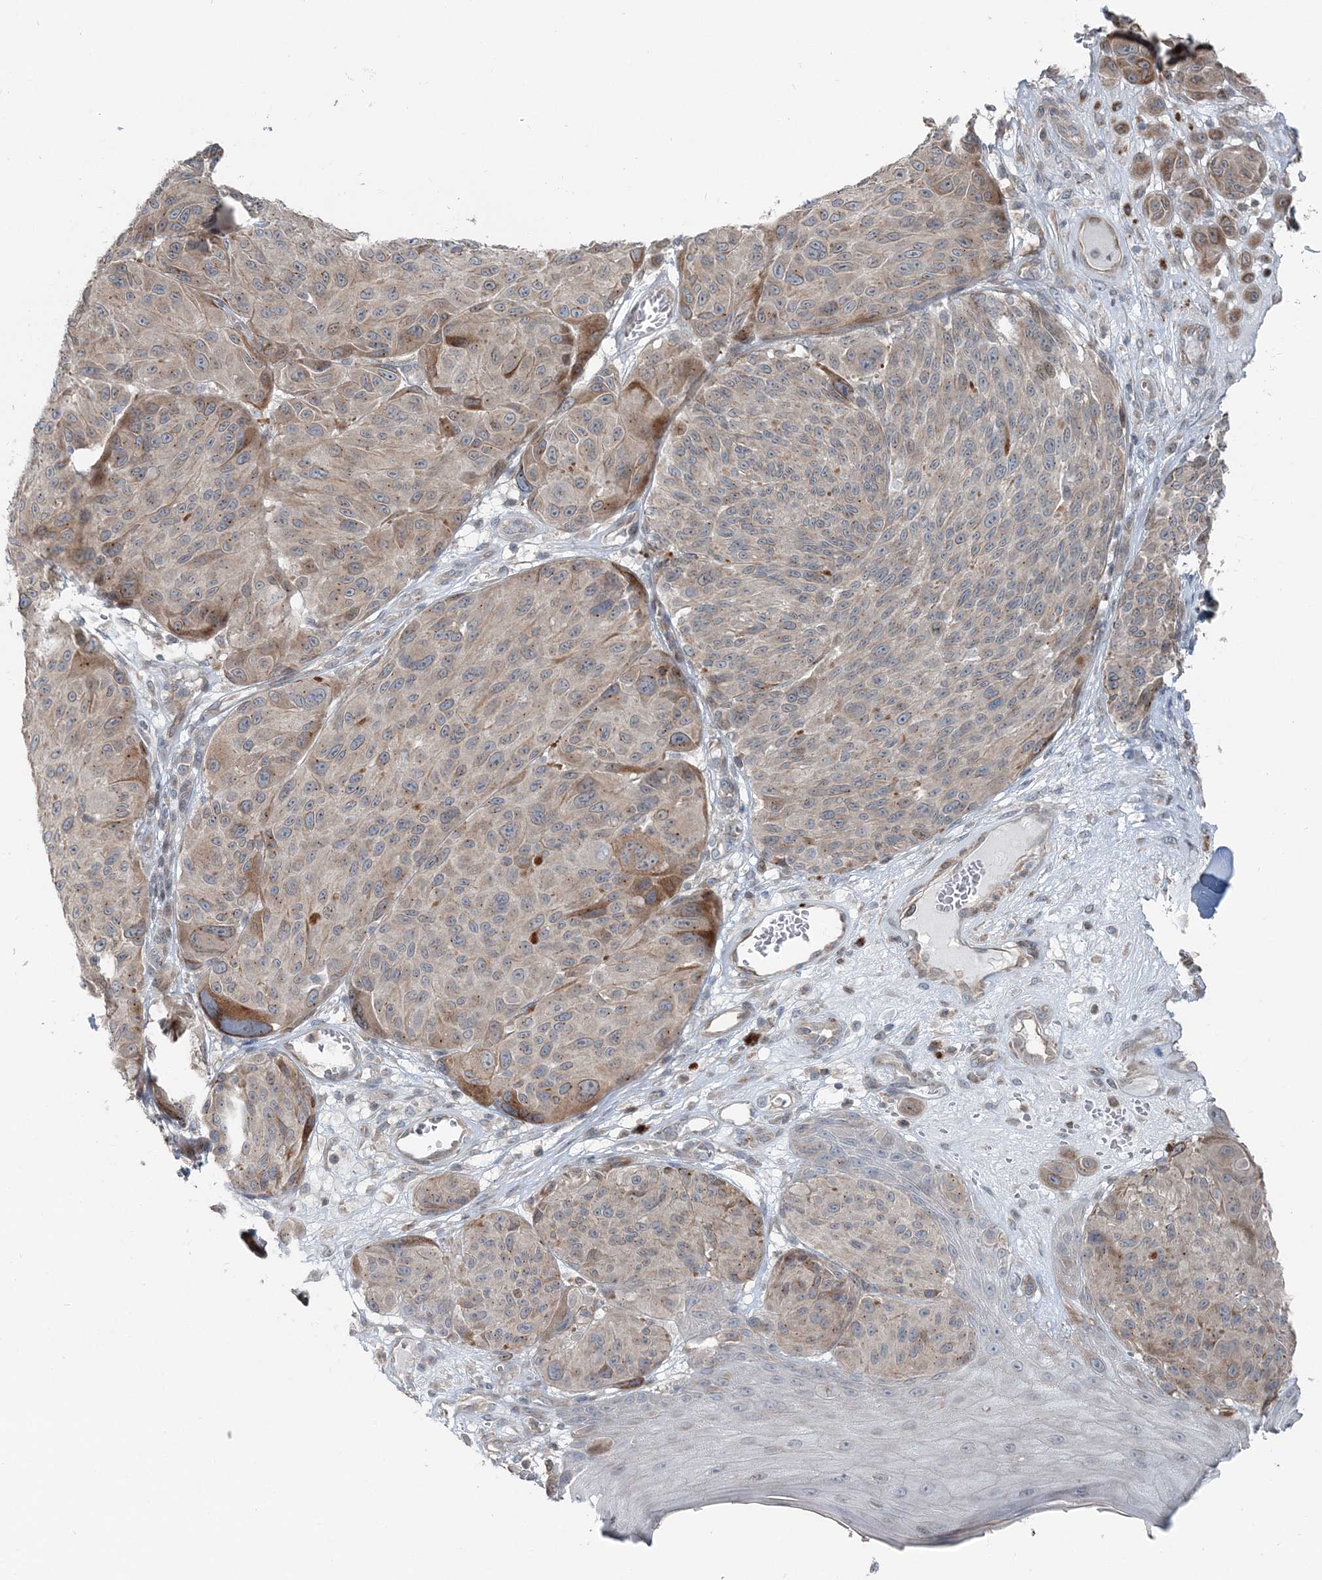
{"staining": {"intensity": "weak", "quantity": "<25%", "location": "cytoplasmic/membranous"}, "tissue": "melanoma", "cell_type": "Tumor cells", "image_type": "cancer", "snomed": [{"axis": "morphology", "description": "Malignant melanoma, NOS"}, {"axis": "topography", "description": "Skin"}], "caption": "Tumor cells show no significant positivity in malignant melanoma.", "gene": "FBXL17", "patient": {"sex": "male", "age": 83}}